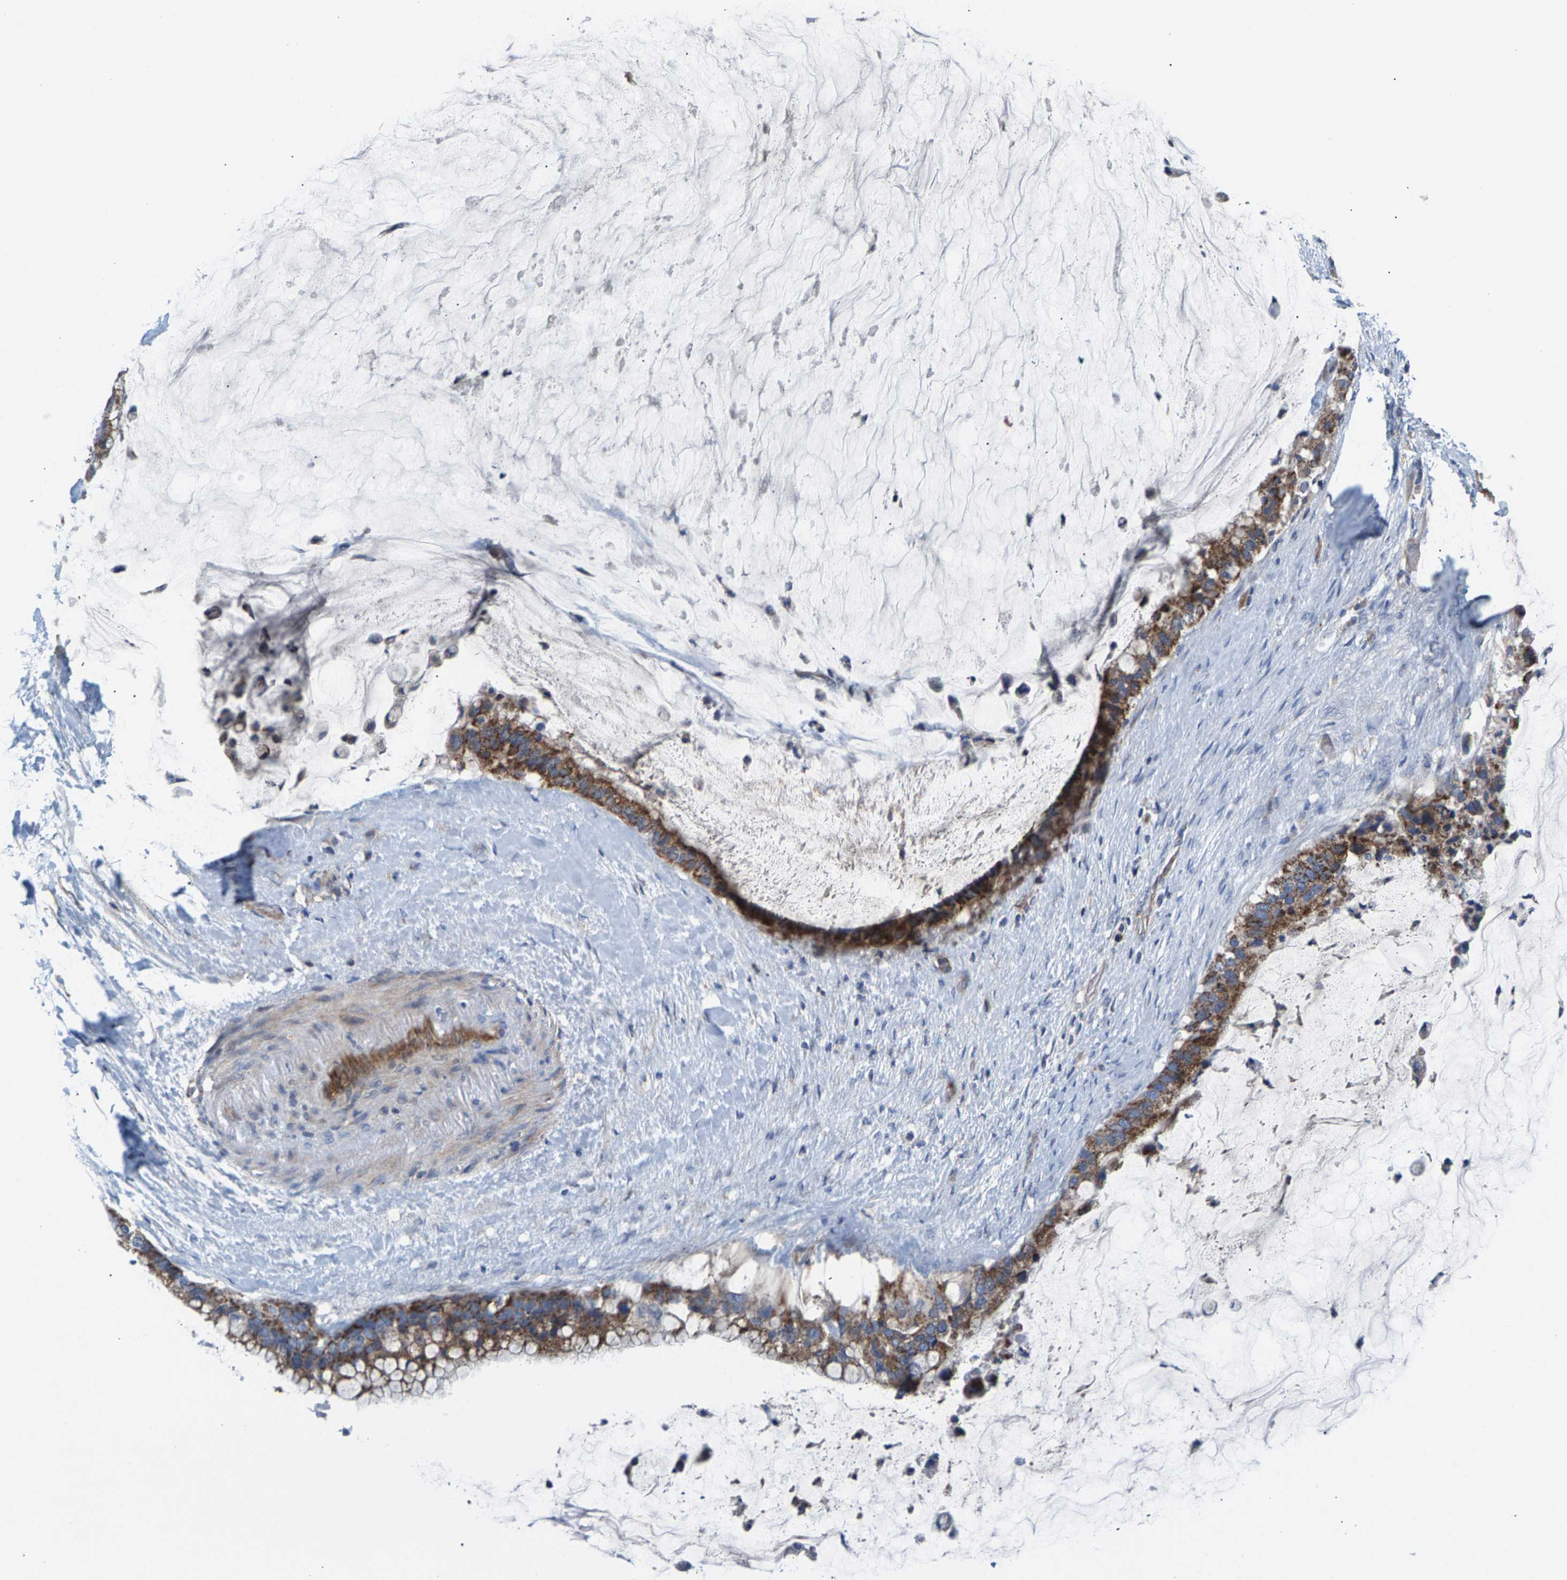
{"staining": {"intensity": "moderate", "quantity": ">75%", "location": "cytoplasmic/membranous"}, "tissue": "pancreatic cancer", "cell_type": "Tumor cells", "image_type": "cancer", "snomed": [{"axis": "morphology", "description": "Adenocarcinoma, NOS"}, {"axis": "topography", "description": "Pancreas"}], "caption": "Immunohistochemical staining of pancreatic cancer (adenocarcinoma) reveals medium levels of moderate cytoplasmic/membranous protein positivity in approximately >75% of tumor cells.", "gene": "MRM1", "patient": {"sex": "male", "age": 41}}